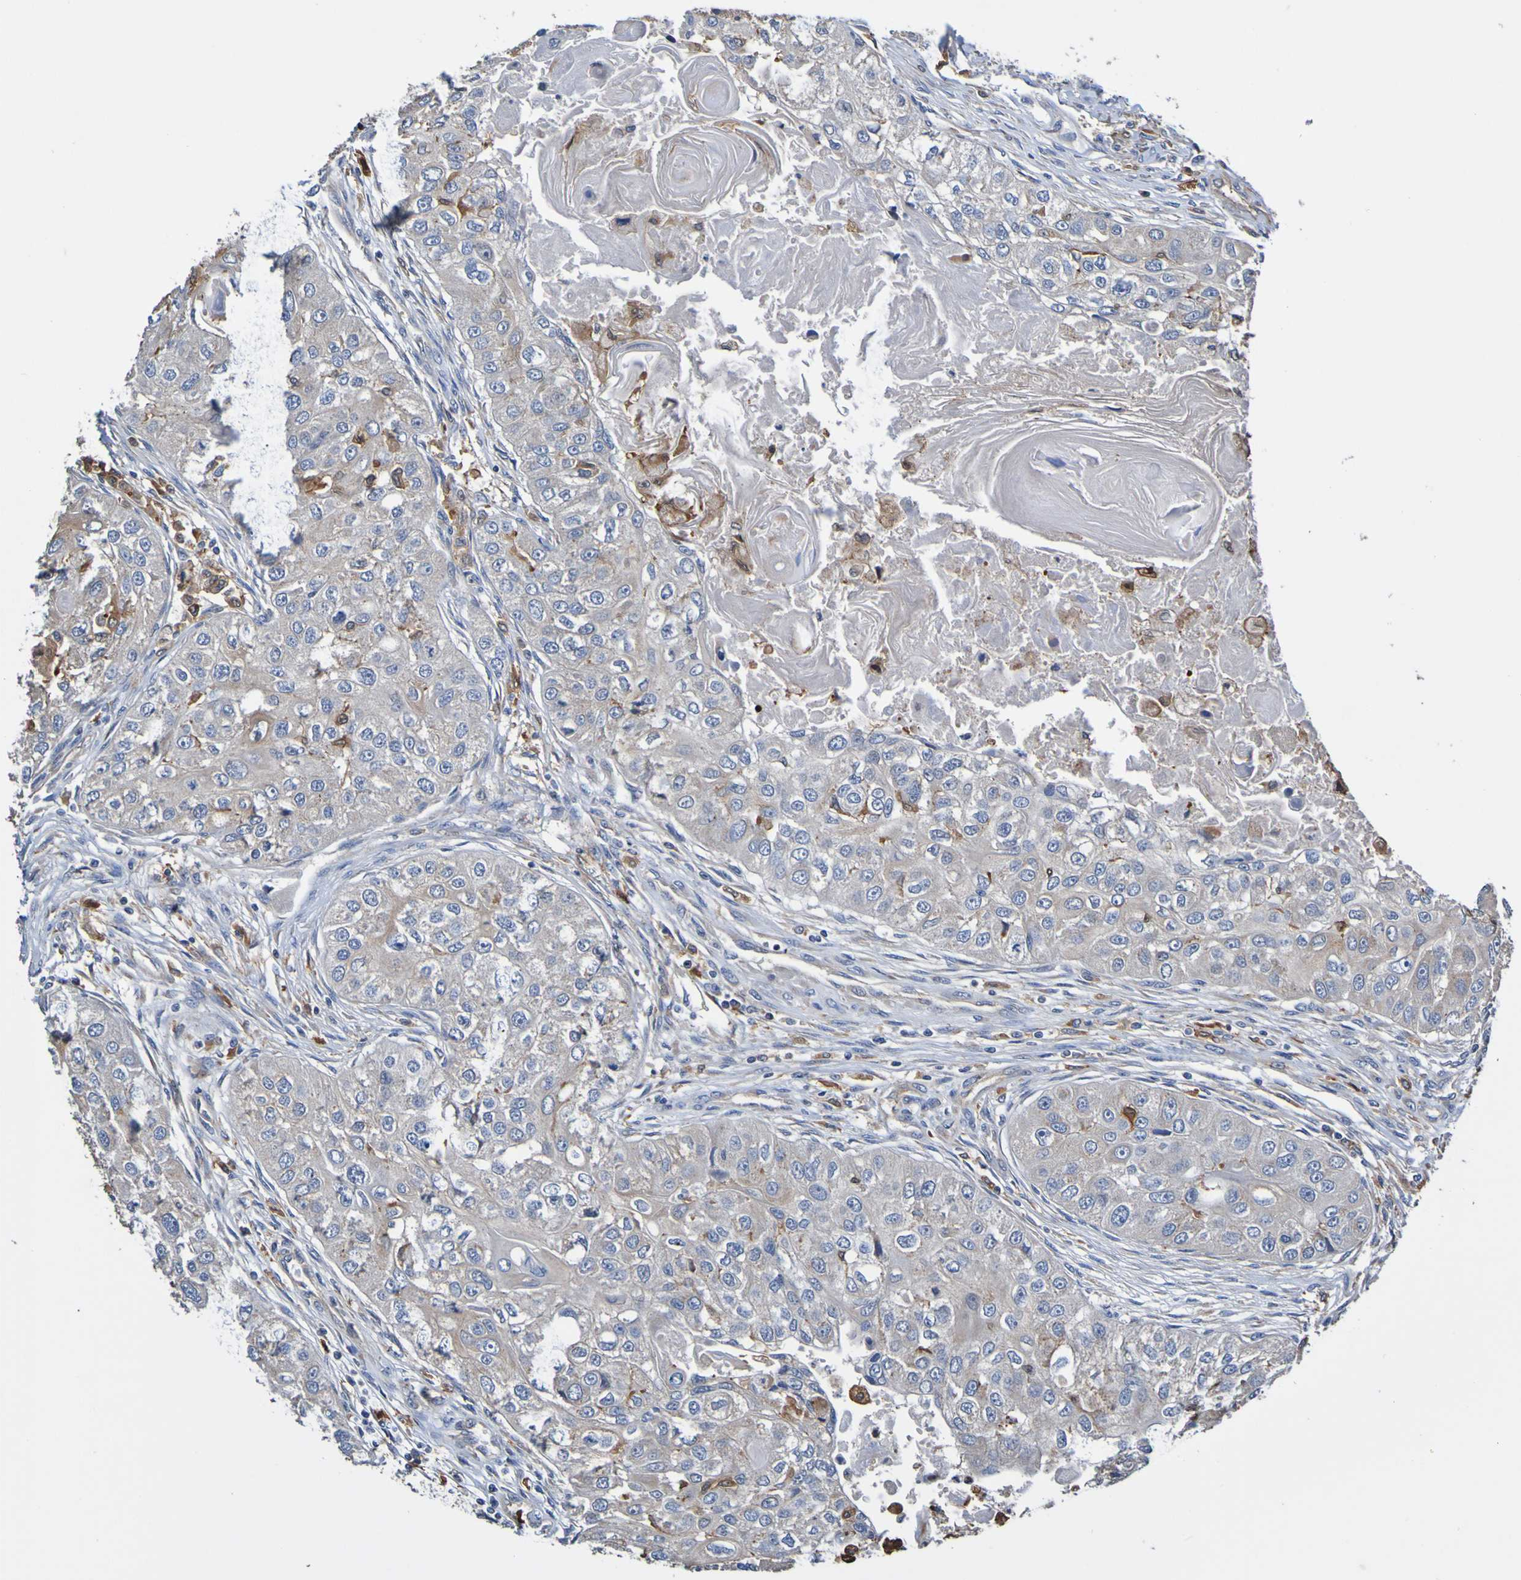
{"staining": {"intensity": "weak", "quantity": ">75%", "location": "cytoplasmic/membranous"}, "tissue": "head and neck cancer", "cell_type": "Tumor cells", "image_type": "cancer", "snomed": [{"axis": "morphology", "description": "Normal tissue, NOS"}, {"axis": "morphology", "description": "Squamous cell carcinoma, NOS"}, {"axis": "topography", "description": "Skeletal muscle"}, {"axis": "topography", "description": "Head-Neck"}], "caption": "The histopathology image reveals staining of head and neck cancer (squamous cell carcinoma), revealing weak cytoplasmic/membranous protein positivity (brown color) within tumor cells.", "gene": "METAP2", "patient": {"sex": "male", "age": 51}}